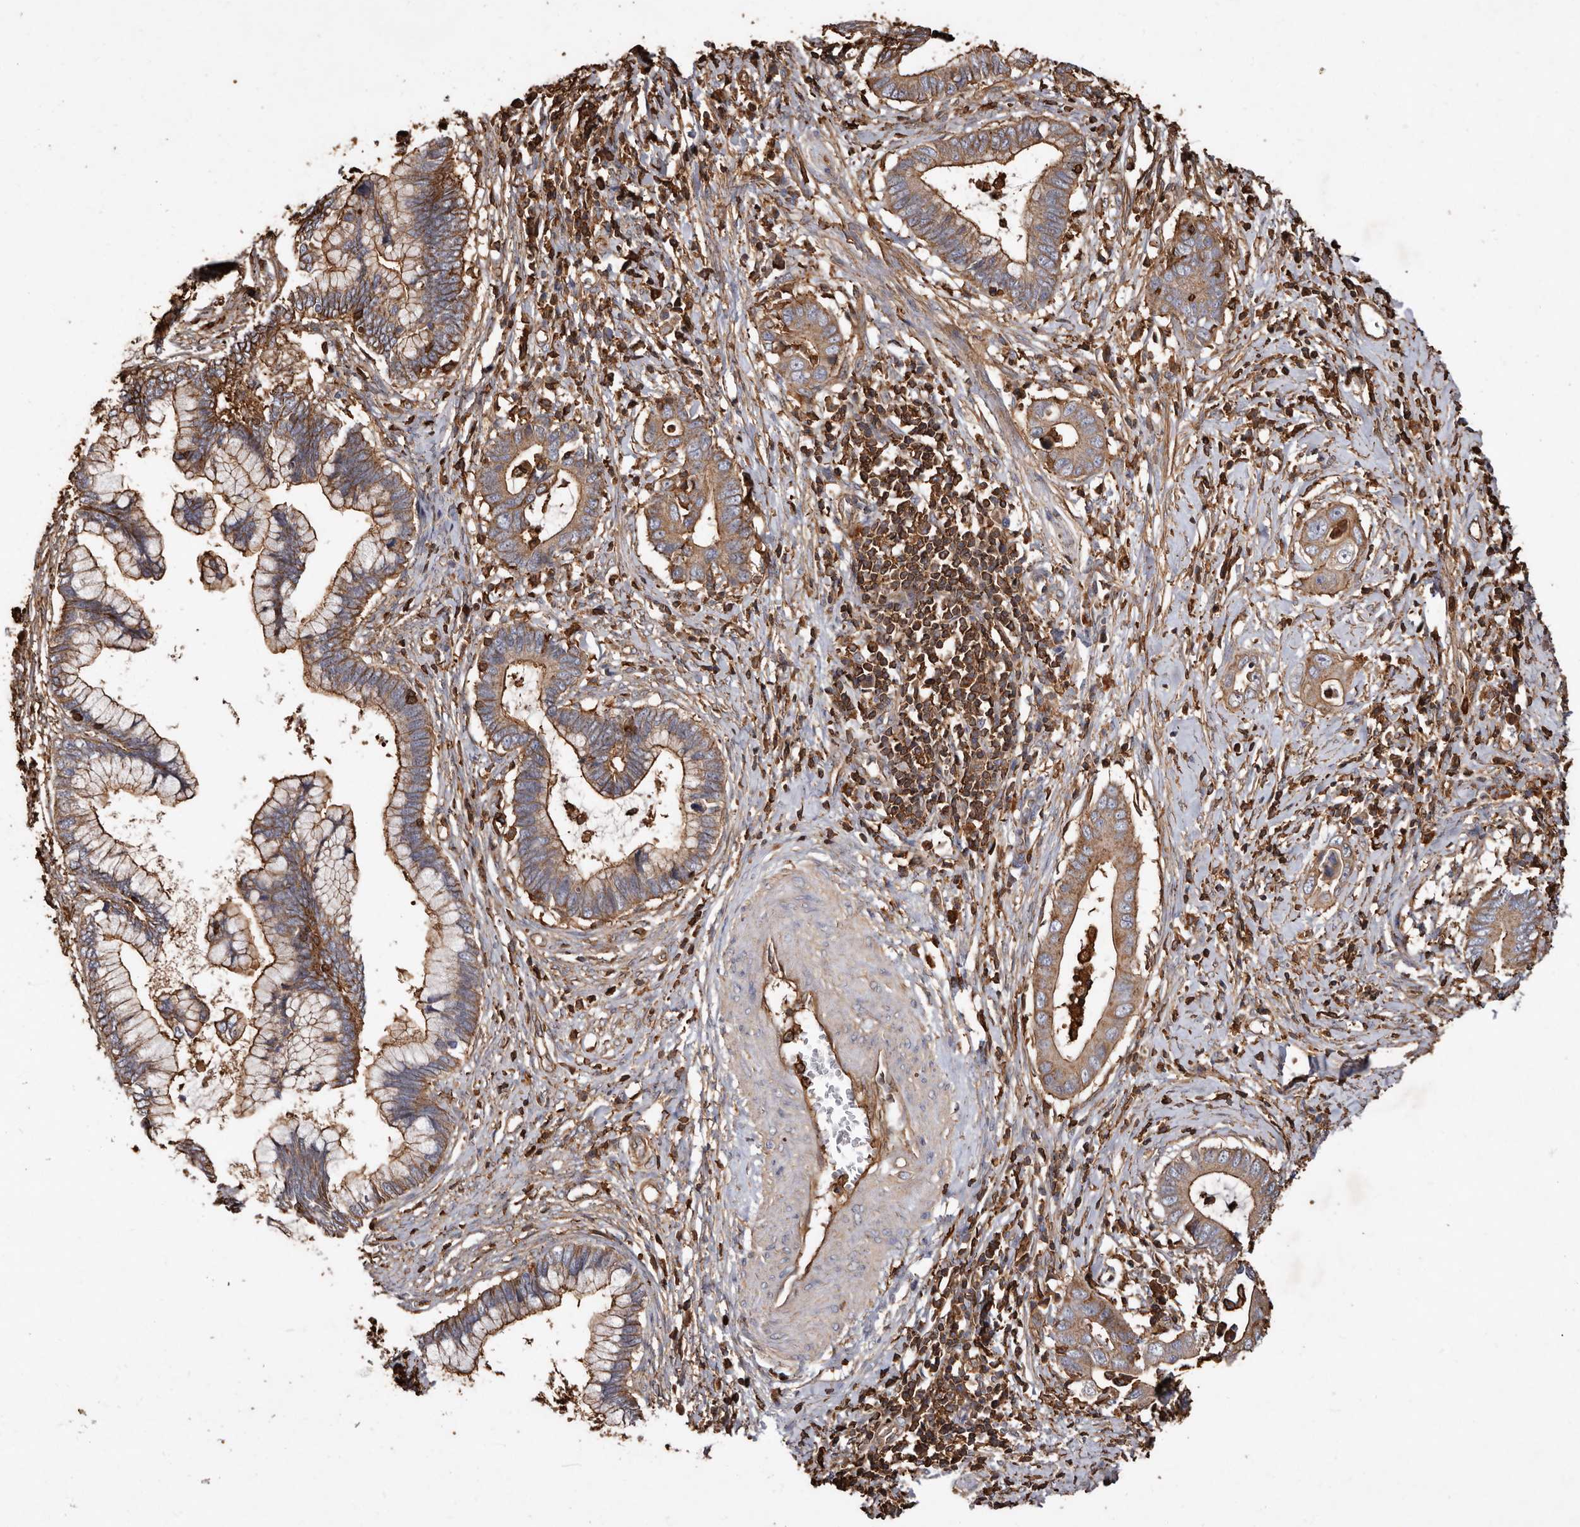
{"staining": {"intensity": "moderate", "quantity": ">75%", "location": "cytoplasmic/membranous"}, "tissue": "cervical cancer", "cell_type": "Tumor cells", "image_type": "cancer", "snomed": [{"axis": "morphology", "description": "Adenocarcinoma, NOS"}, {"axis": "topography", "description": "Cervix"}], "caption": "This photomicrograph shows cervical adenocarcinoma stained with immunohistochemistry to label a protein in brown. The cytoplasmic/membranous of tumor cells show moderate positivity for the protein. Nuclei are counter-stained blue.", "gene": "COQ8B", "patient": {"sex": "female", "age": 44}}